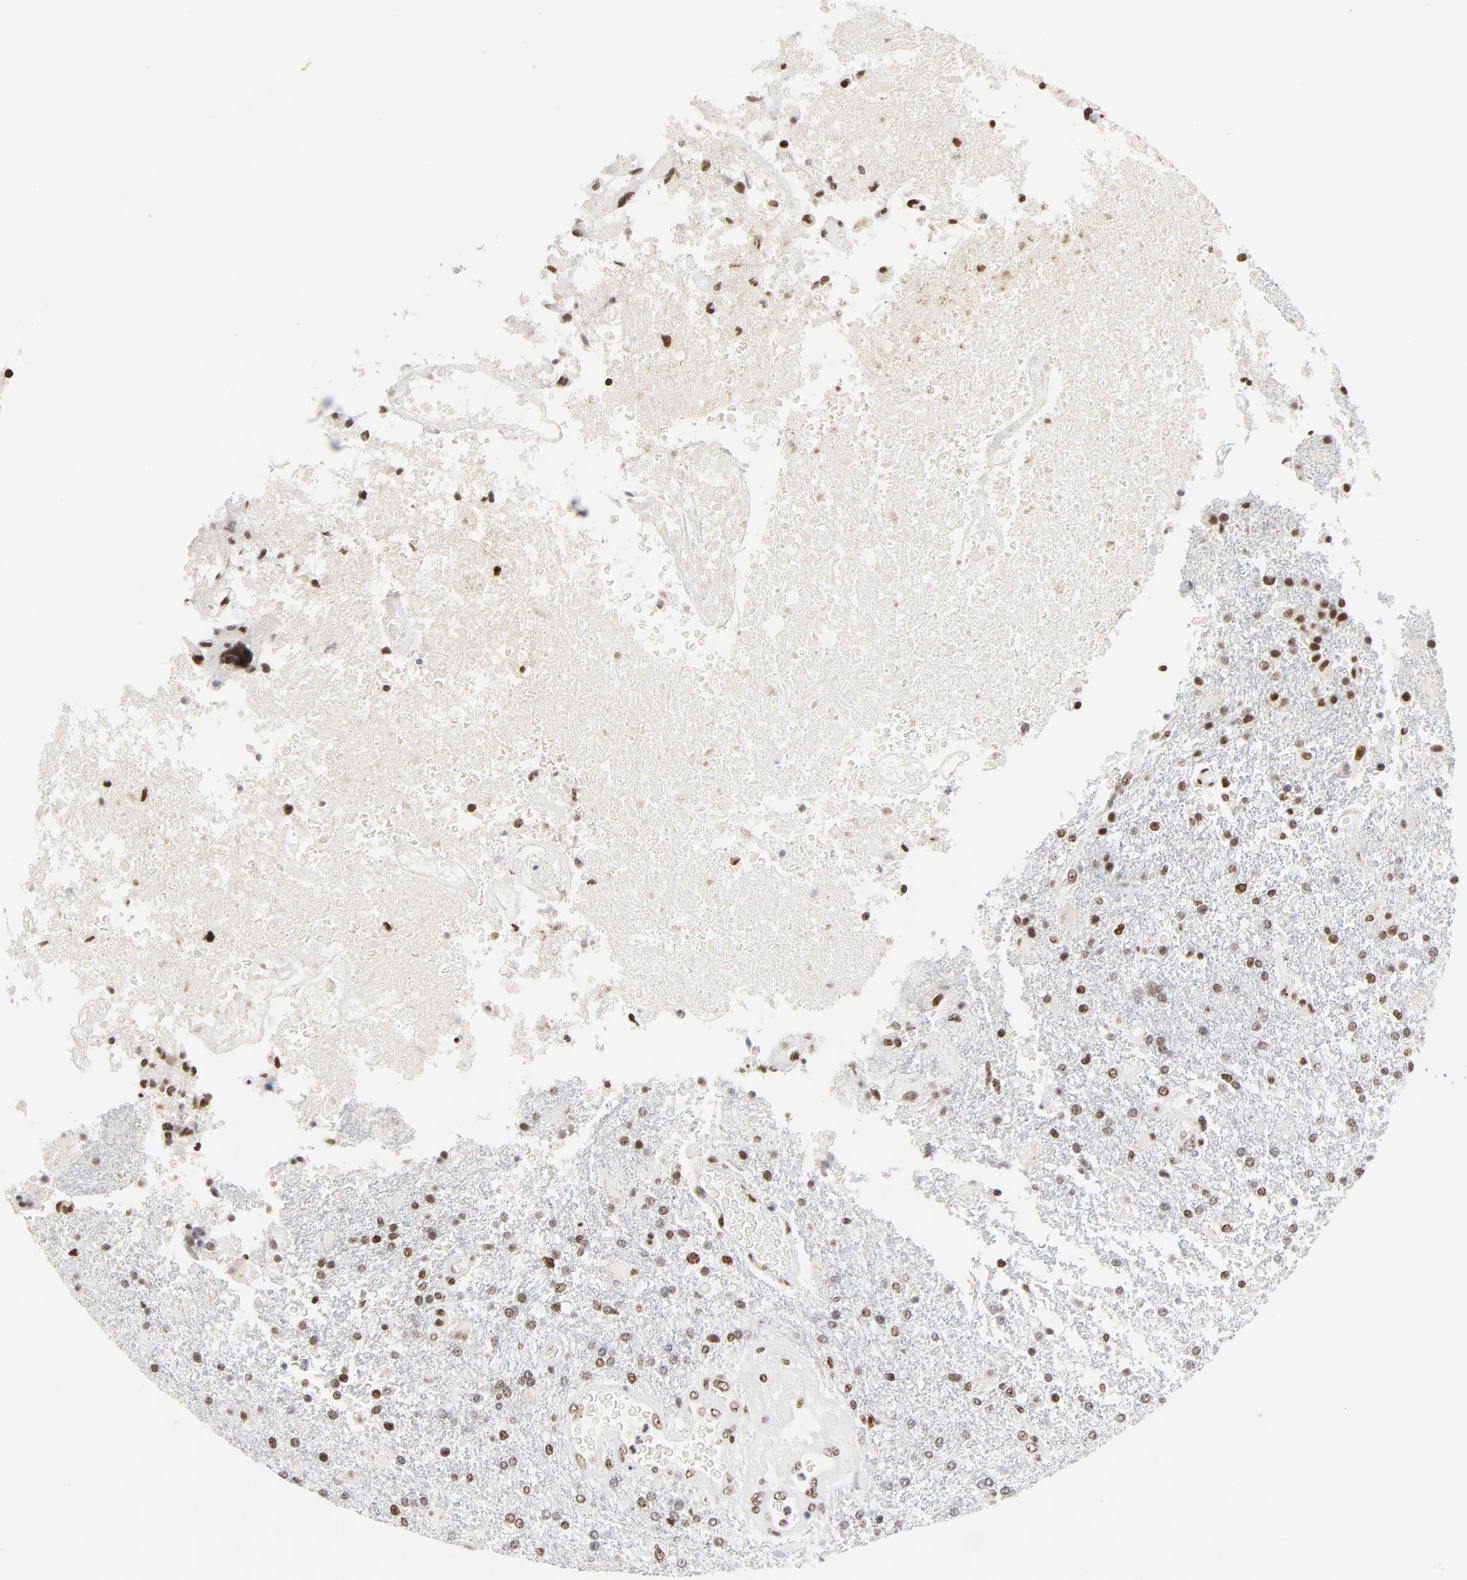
{"staining": {"intensity": "moderate", "quantity": ">75%", "location": "nuclear"}, "tissue": "glioma", "cell_type": "Tumor cells", "image_type": "cancer", "snomed": [{"axis": "morphology", "description": "Glioma, malignant, High grade"}, {"axis": "topography", "description": "Cerebral cortex"}], "caption": "Tumor cells show medium levels of moderate nuclear expression in about >75% of cells in human malignant high-grade glioma.", "gene": "GTF2H1", "patient": {"sex": "male", "age": 79}}